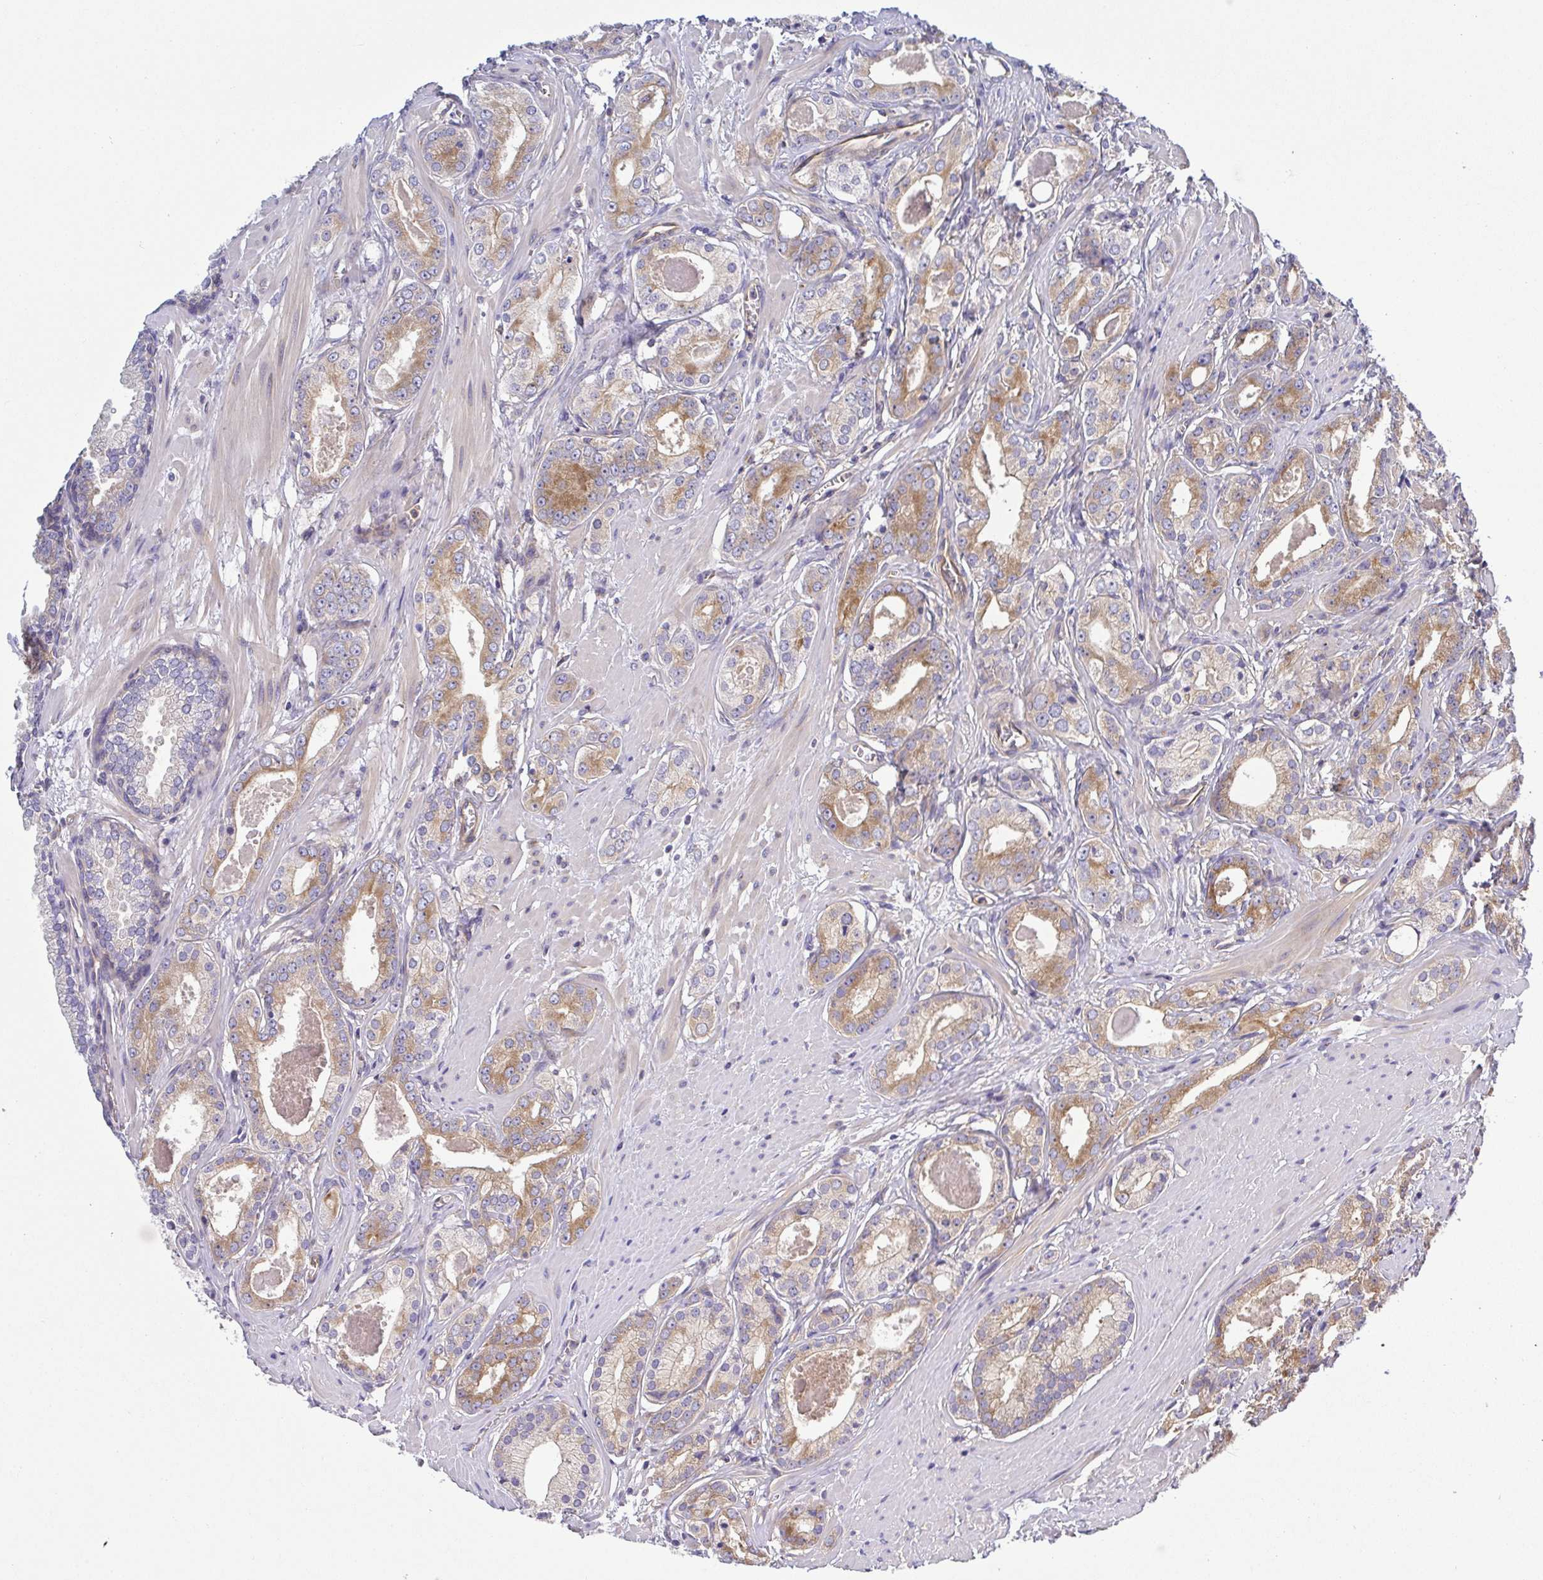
{"staining": {"intensity": "moderate", "quantity": ">75%", "location": "cytoplasmic/membranous"}, "tissue": "prostate cancer", "cell_type": "Tumor cells", "image_type": "cancer", "snomed": [{"axis": "morphology", "description": "Adenocarcinoma, NOS"}, {"axis": "morphology", "description": "Adenocarcinoma, Low grade"}, {"axis": "topography", "description": "Prostate"}], "caption": "Protein analysis of prostate adenocarcinoma tissue demonstrates moderate cytoplasmic/membranous expression in about >75% of tumor cells.", "gene": "KIF5B", "patient": {"sex": "male", "age": 64}}